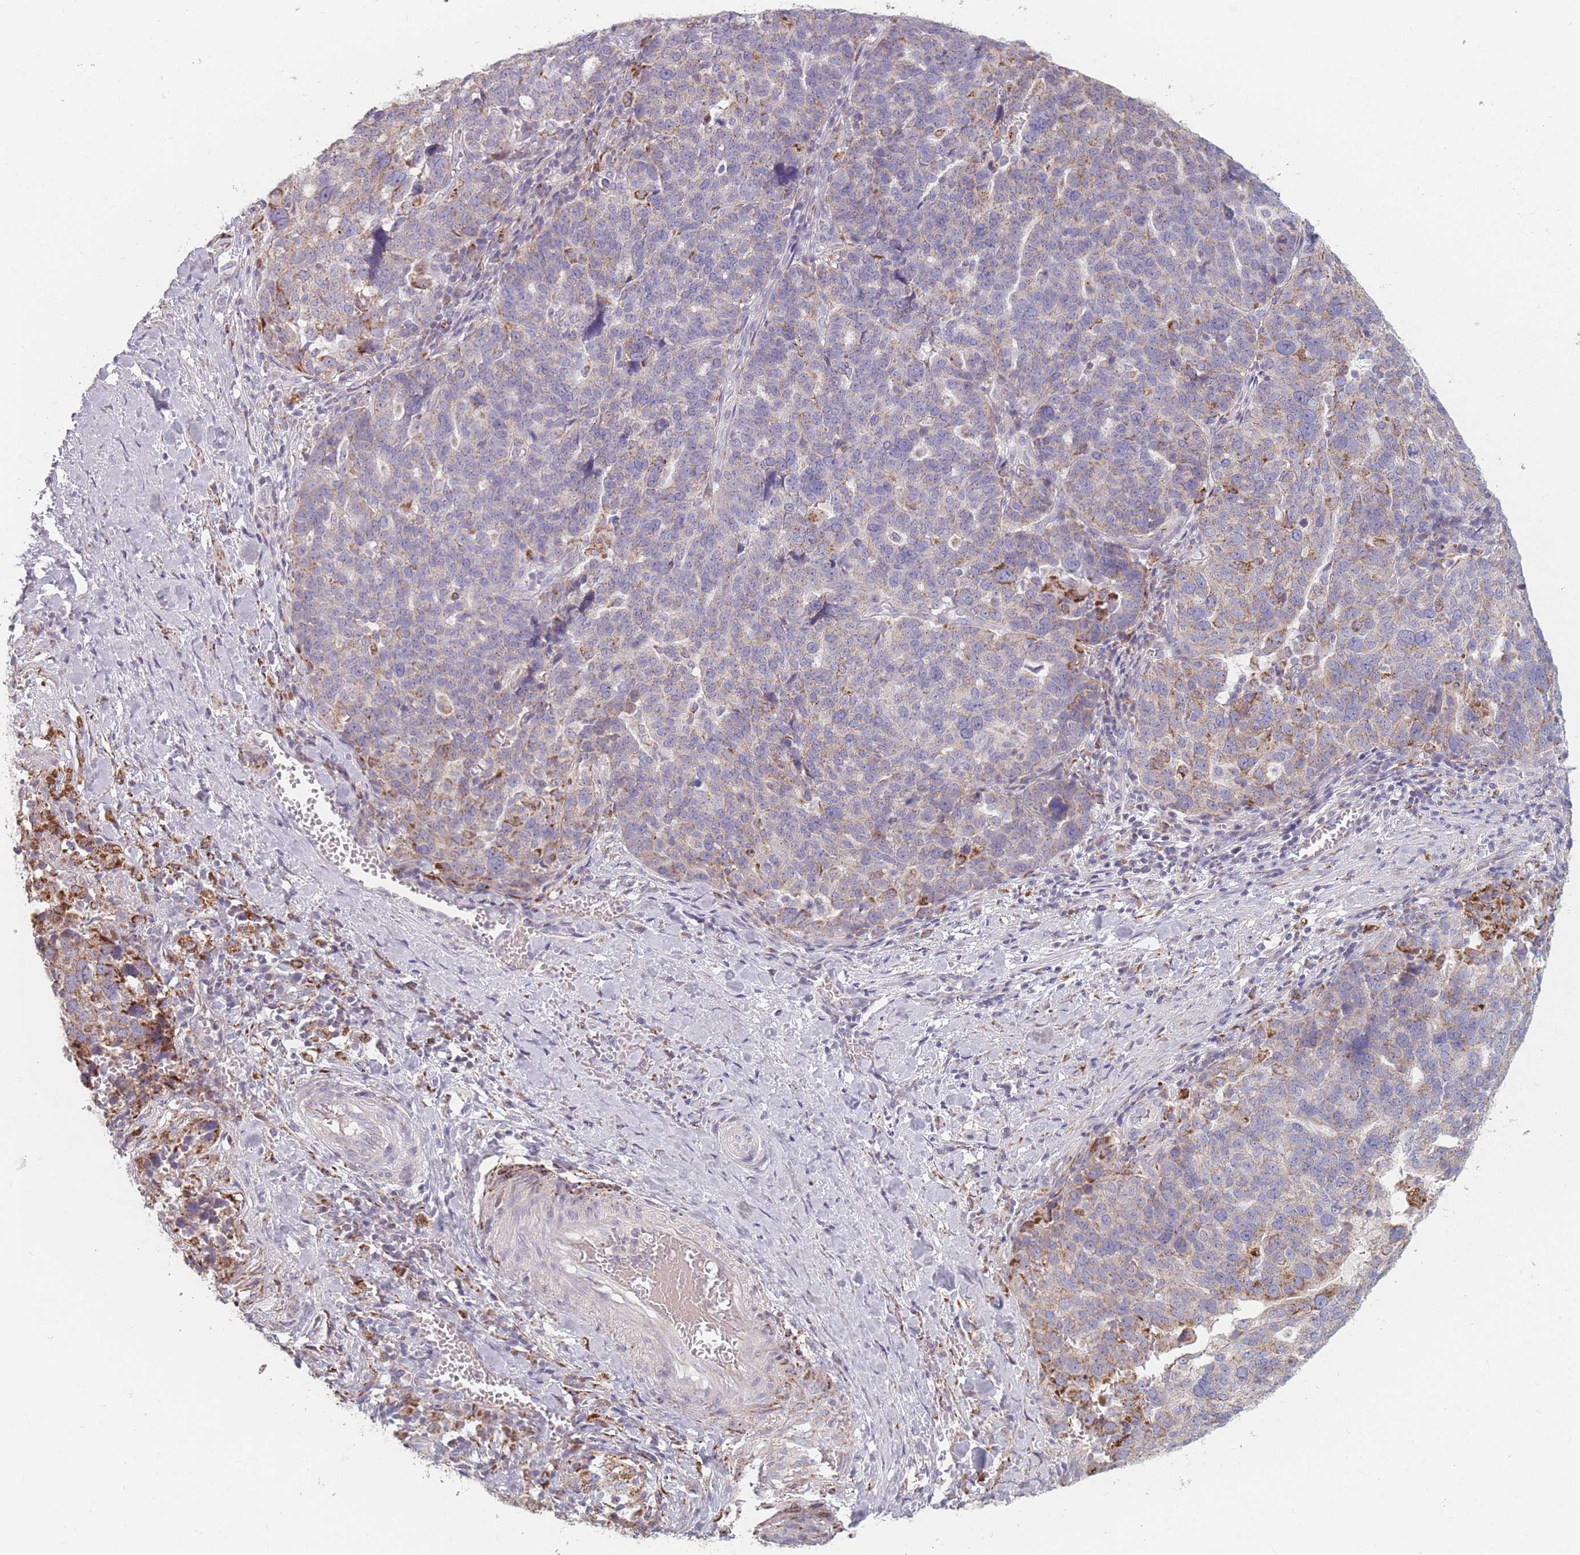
{"staining": {"intensity": "strong", "quantity": "25%-75%", "location": "cytoplasmic/membranous"}, "tissue": "ovarian cancer", "cell_type": "Tumor cells", "image_type": "cancer", "snomed": [{"axis": "morphology", "description": "Cystadenocarcinoma, serous, NOS"}, {"axis": "topography", "description": "Ovary"}], "caption": "An image of human ovarian cancer (serous cystadenocarcinoma) stained for a protein shows strong cytoplasmic/membranous brown staining in tumor cells.", "gene": "PEX11B", "patient": {"sex": "female", "age": 59}}